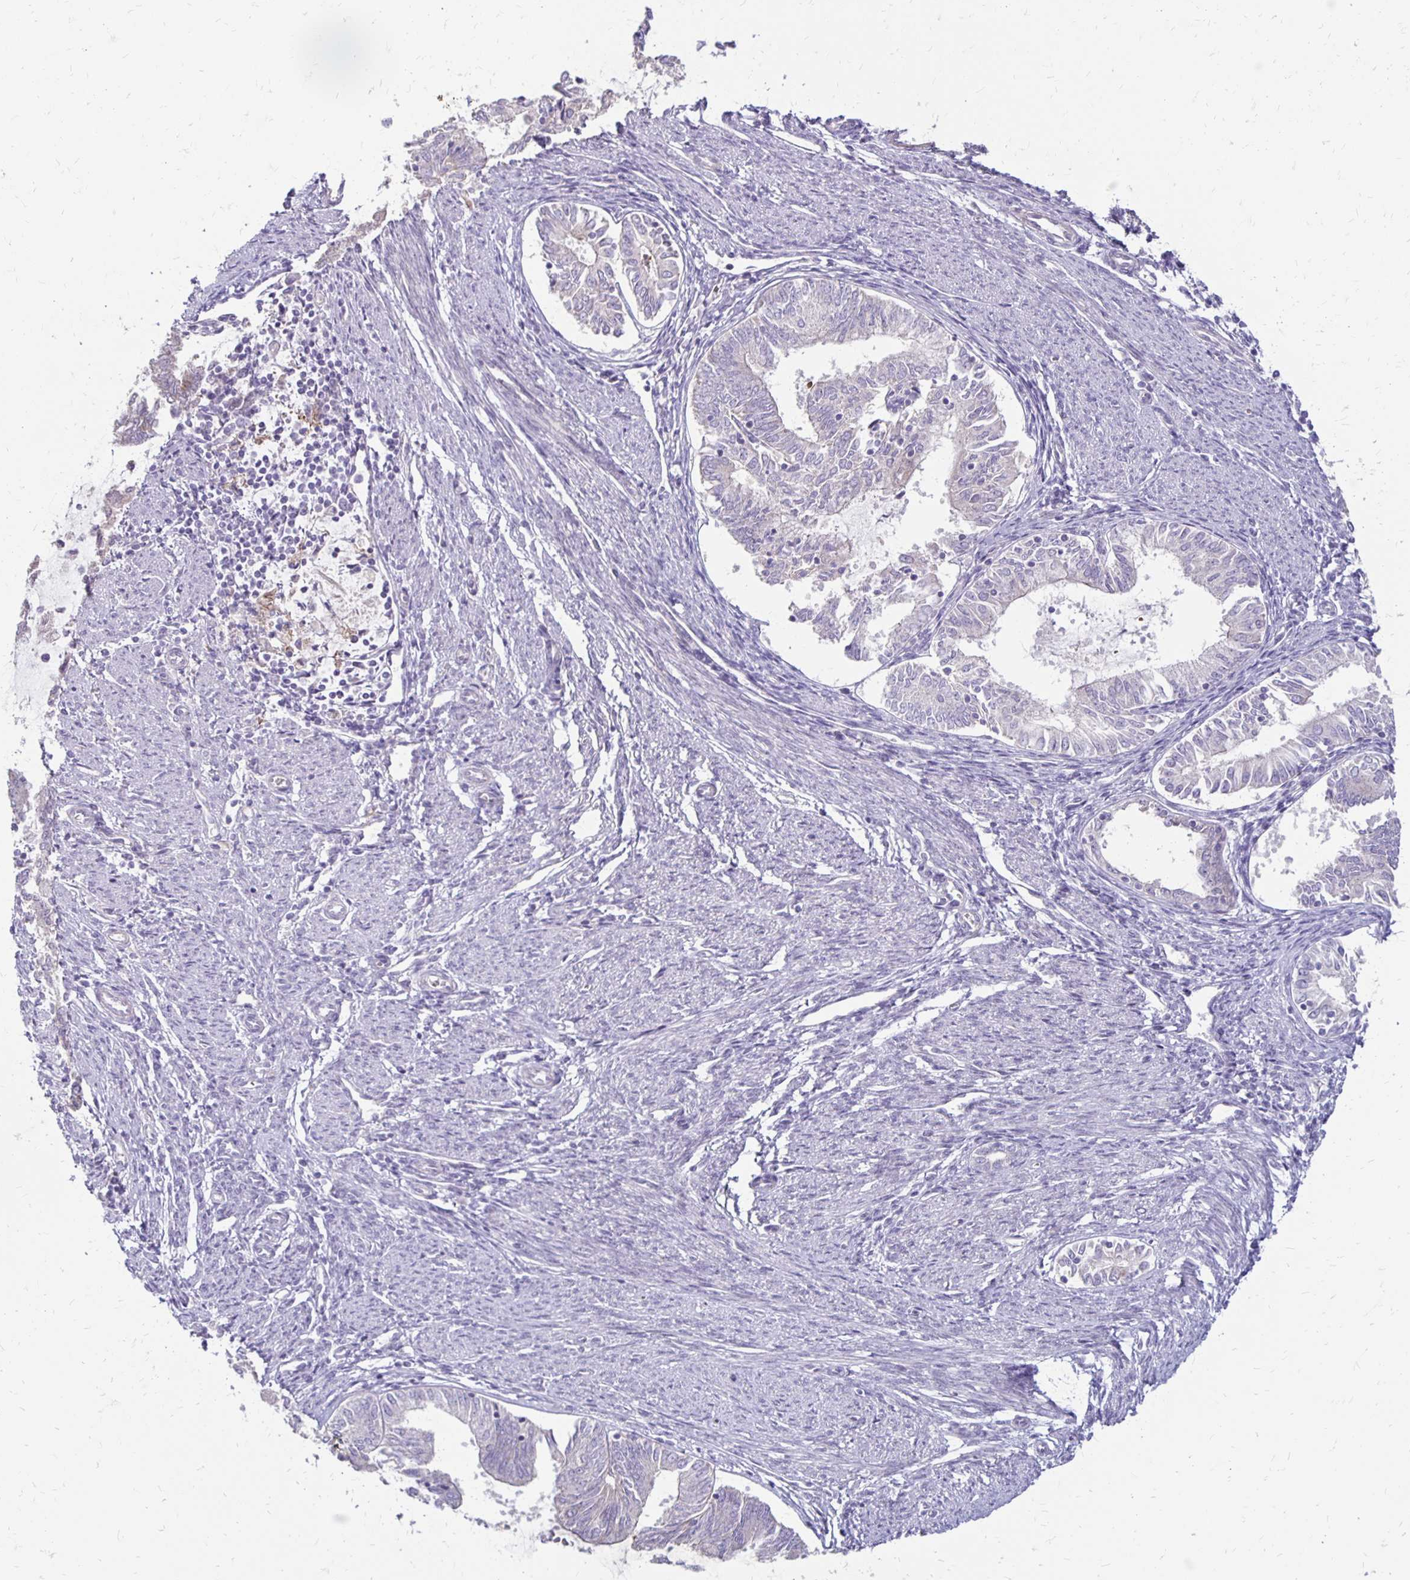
{"staining": {"intensity": "negative", "quantity": "none", "location": "none"}, "tissue": "endometrial cancer", "cell_type": "Tumor cells", "image_type": "cancer", "snomed": [{"axis": "morphology", "description": "Adenocarcinoma, NOS"}, {"axis": "topography", "description": "Endometrium"}], "caption": "Immunohistochemical staining of human endometrial adenocarcinoma exhibits no significant staining in tumor cells.", "gene": "KATNBL1", "patient": {"sex": "female", "age": 79}}